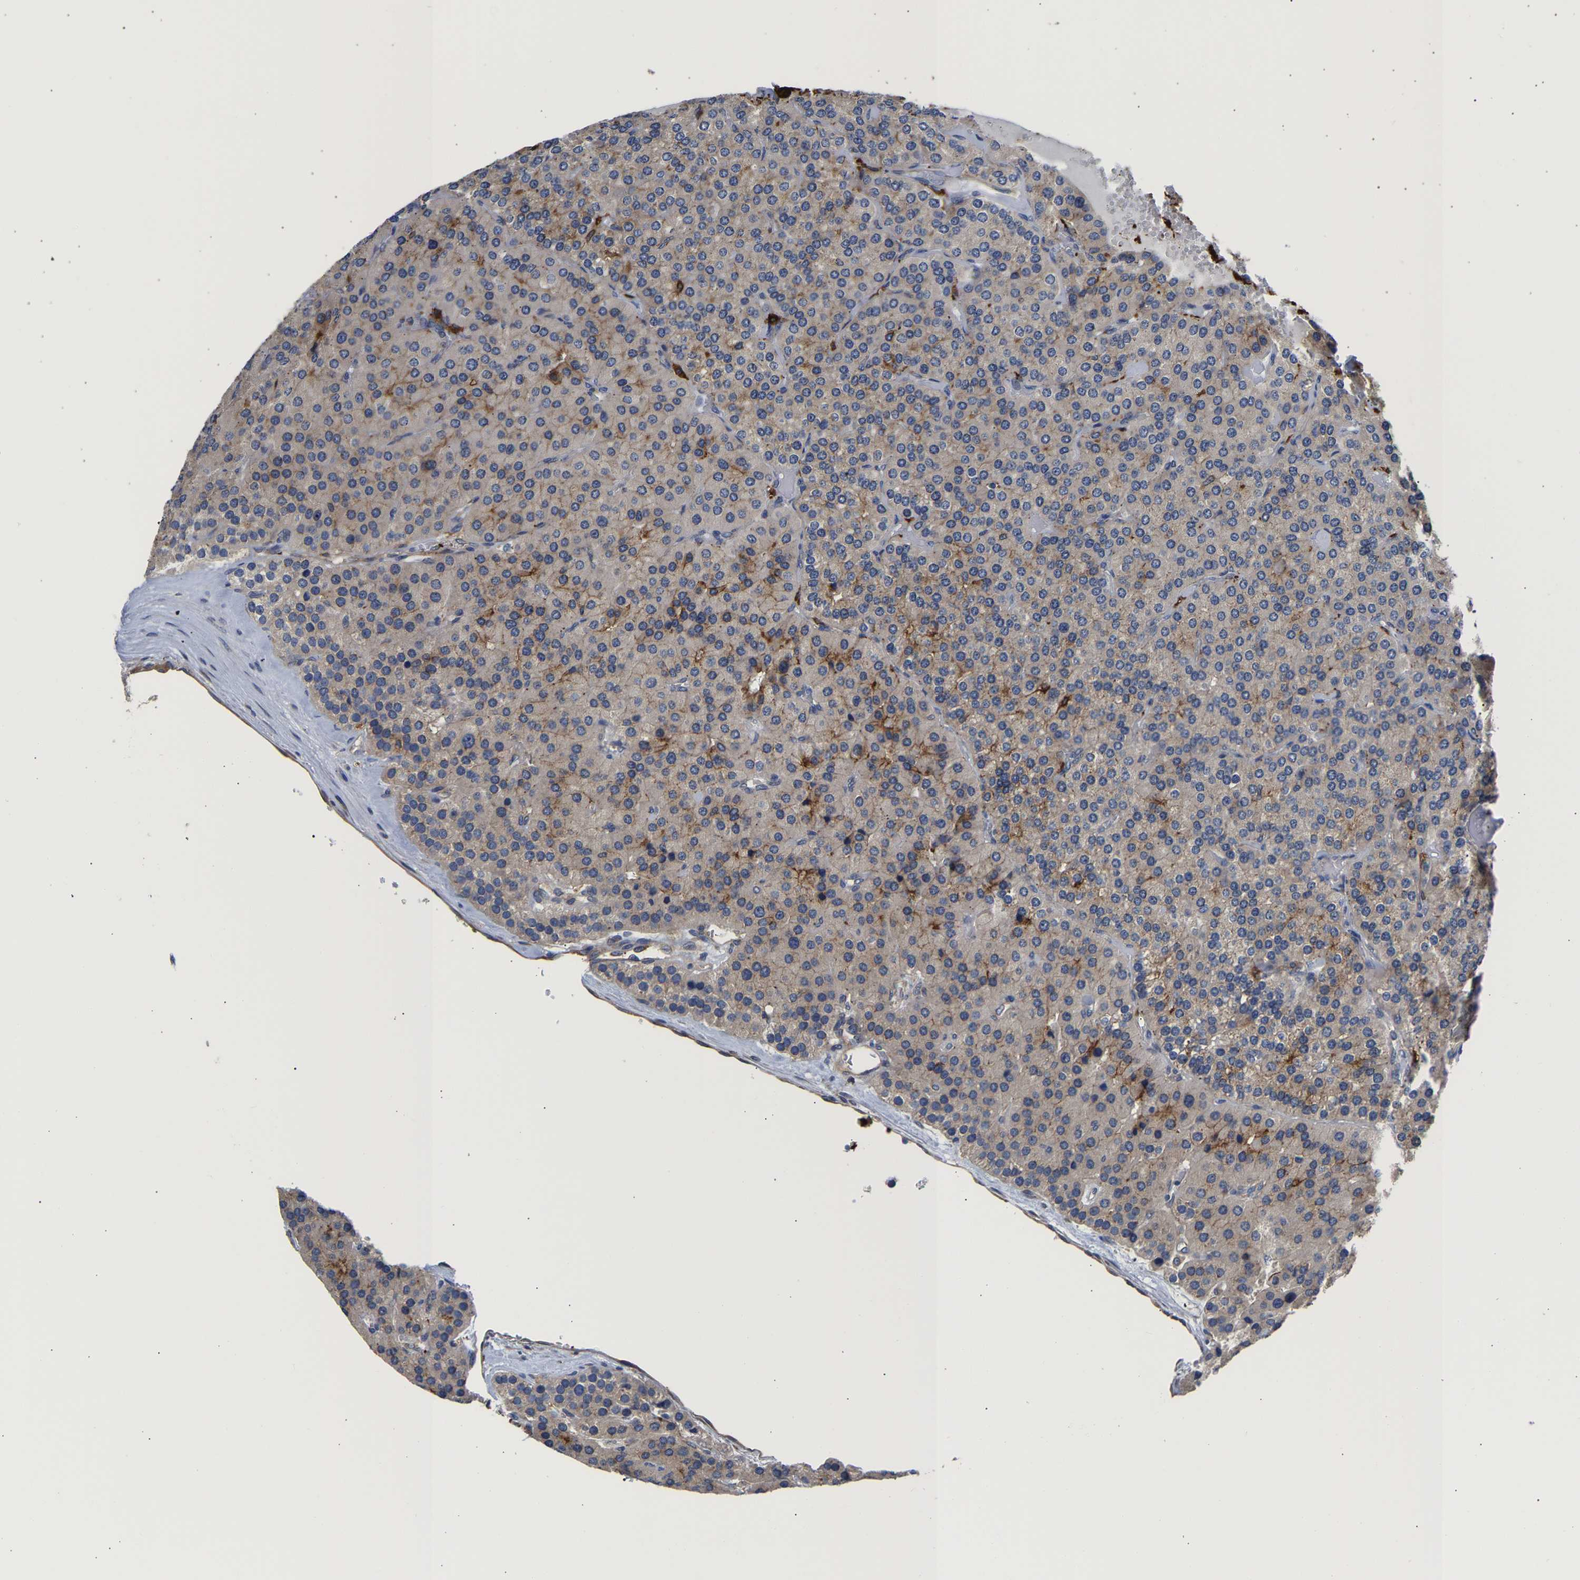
{"staining": {"intensity": "moderate", "quantity": "25%-75%", "location": "cytoplasmic/membranous"}, "tissue": "parathyroid gland", "cell_type": "Glandular cells", "image_type": "normal", "snomed": [{"axis": "morphology", "description": "Normal tissue, NOS"}, {"axis": "morphology", "description": "Adenoma, NOS"}, {"axis": "topography", "description": "Parathyroid gland"}], "caption": "Protein analysis of benign parathyroid gland reveals moderate cytoplasmic/membranous staining in approximately 25%-75% of glandular cells. The protein is stained brown, and the nuclei are stained in blue (DAB (3,3'-diaminobenzidine) IHC with brightfield microscopy, high magnification).", "gene": "CCDC6", "patient": {"sex": "female", "age": 86}}